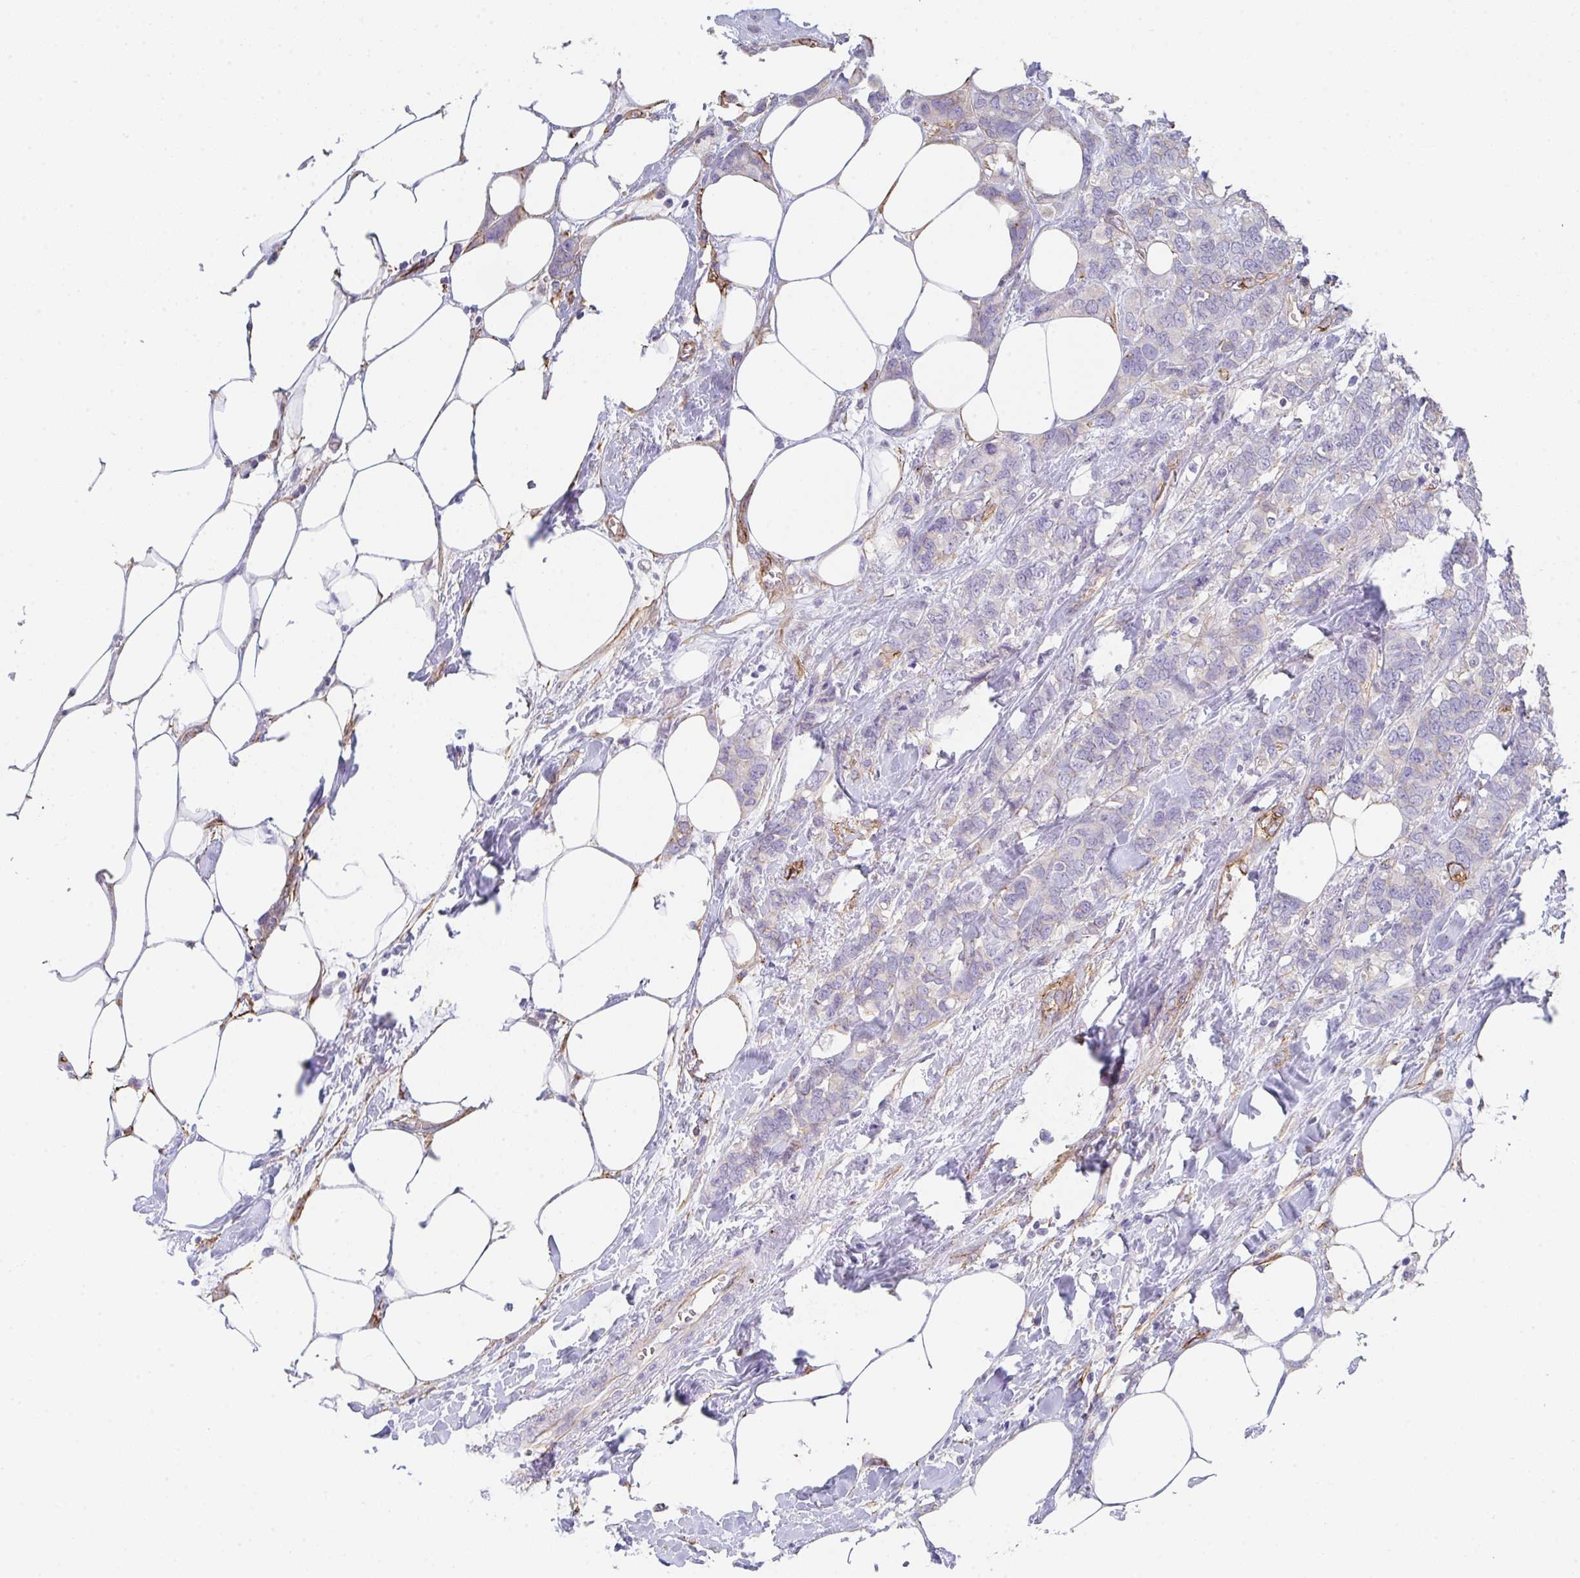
{"staining": {"intensity": "negative", "quantity": "none", "location": "none"}, "tissue": "breast cancer", "cell_type": "Tumor cells", "image_type": "cancer", "snomed": [{"axis": "morphology", "description": "Lobular carcinoma"}, {"axis": "topography", "description": "Breast"}], "caption": "This is an immunohistochemistry (IHC) micrograph of lobular carcinoma (breast). There is no positivity in tumor cells.", "gene": "DBN1", "patient": {"sex": "female", "age": 91}}